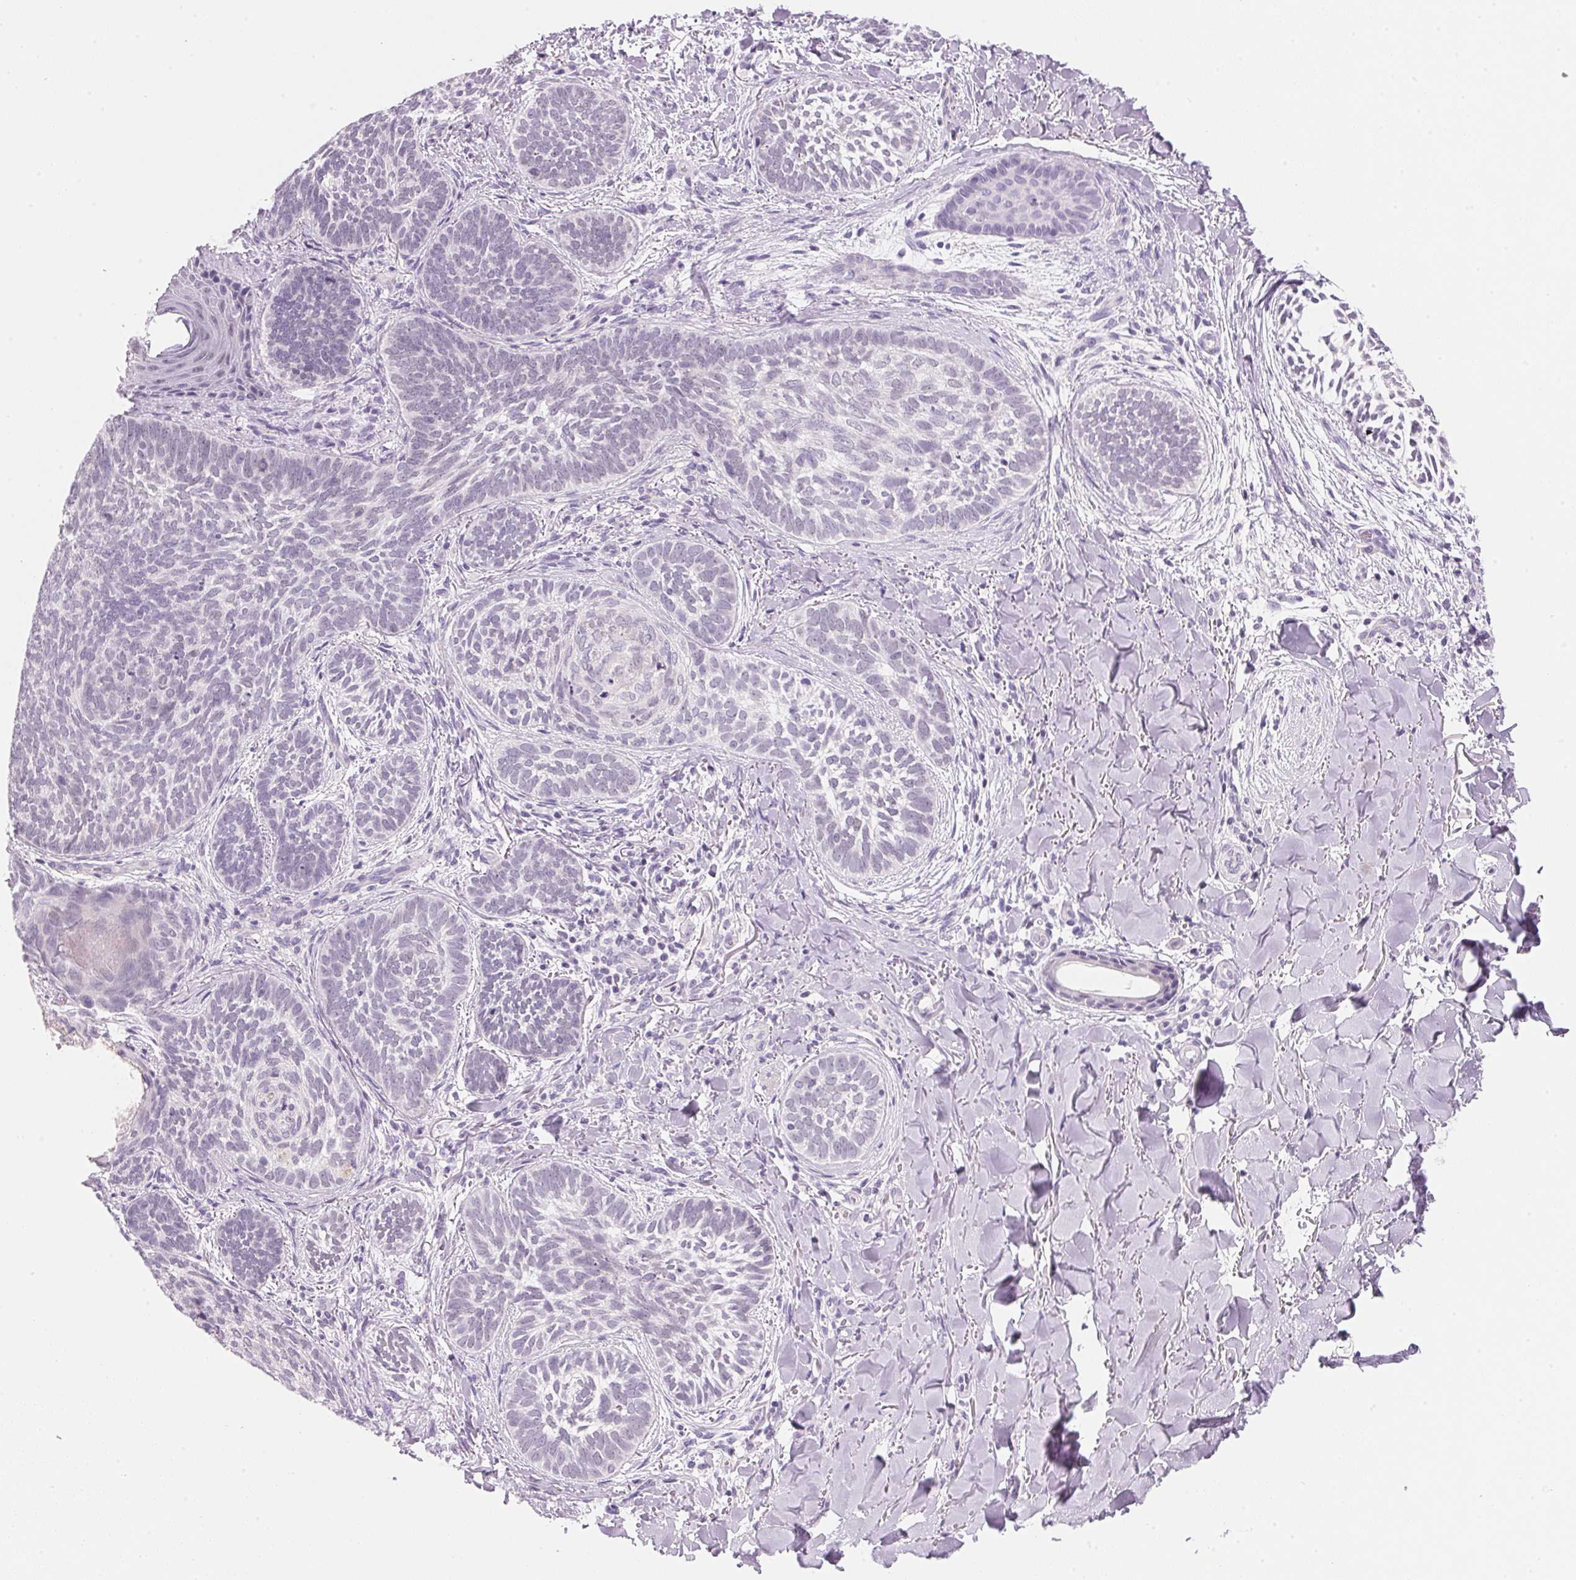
{"staining": {"intensity": "negative", "quantity": "none", "location": "none"}, "tissue": "skin cancer", "cell_type": "Tumor cells", "image_type": "cancer", "snomed": [{"axis": "morphology", "description": "Normal tissue, NOS"}, {"axis": "morphology", "description": "Basal cell carcinoma"}, {"axis": "topography", "description": "Skin"}], "caption": "This is an immunohistochemistry micrograph of human basal cell carcinoma (skin). There is no staining in tumor cells.", "gene": "CYP11B1", "patient": {"sex": "male", "age": 46}}